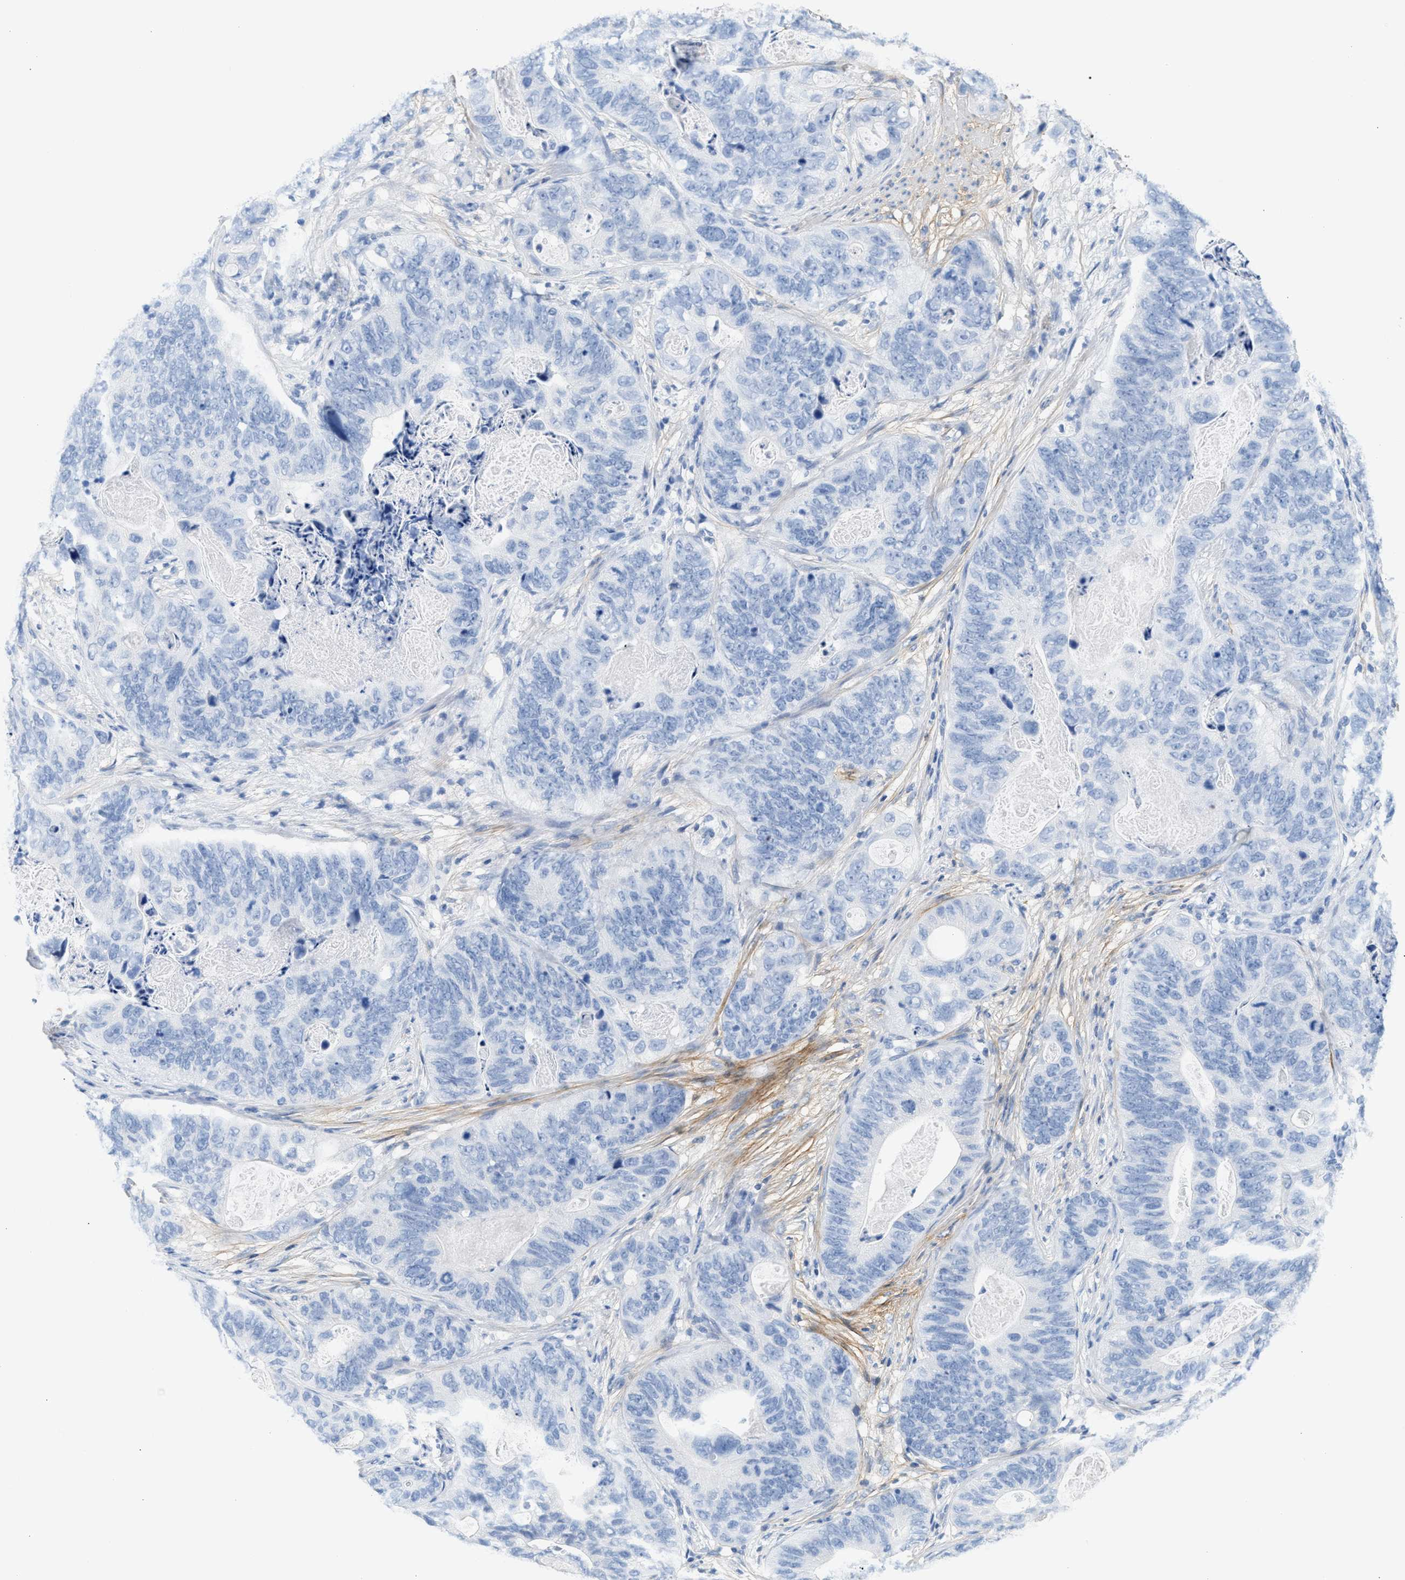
{"staining": {"intensity": "negative", "quantity": "none", "location": "none"}, "tissue": "stomach cancer", "cell_type": "Tumor cells", "image_type": "cancer", "snomed": [{"axis": "morphology", "description": "Adenocarcinoma, NOS"}, {"axis": "topography", "description": "Stomach"}], "caption": "High power microscopy micrograph of an immunohistochemistry photomicrograph of stomach adenocarcinoma, revealing no significant positivity in tumor cells.", "gene": "TNR", "patient": {"sex": "female", "age": 89}}